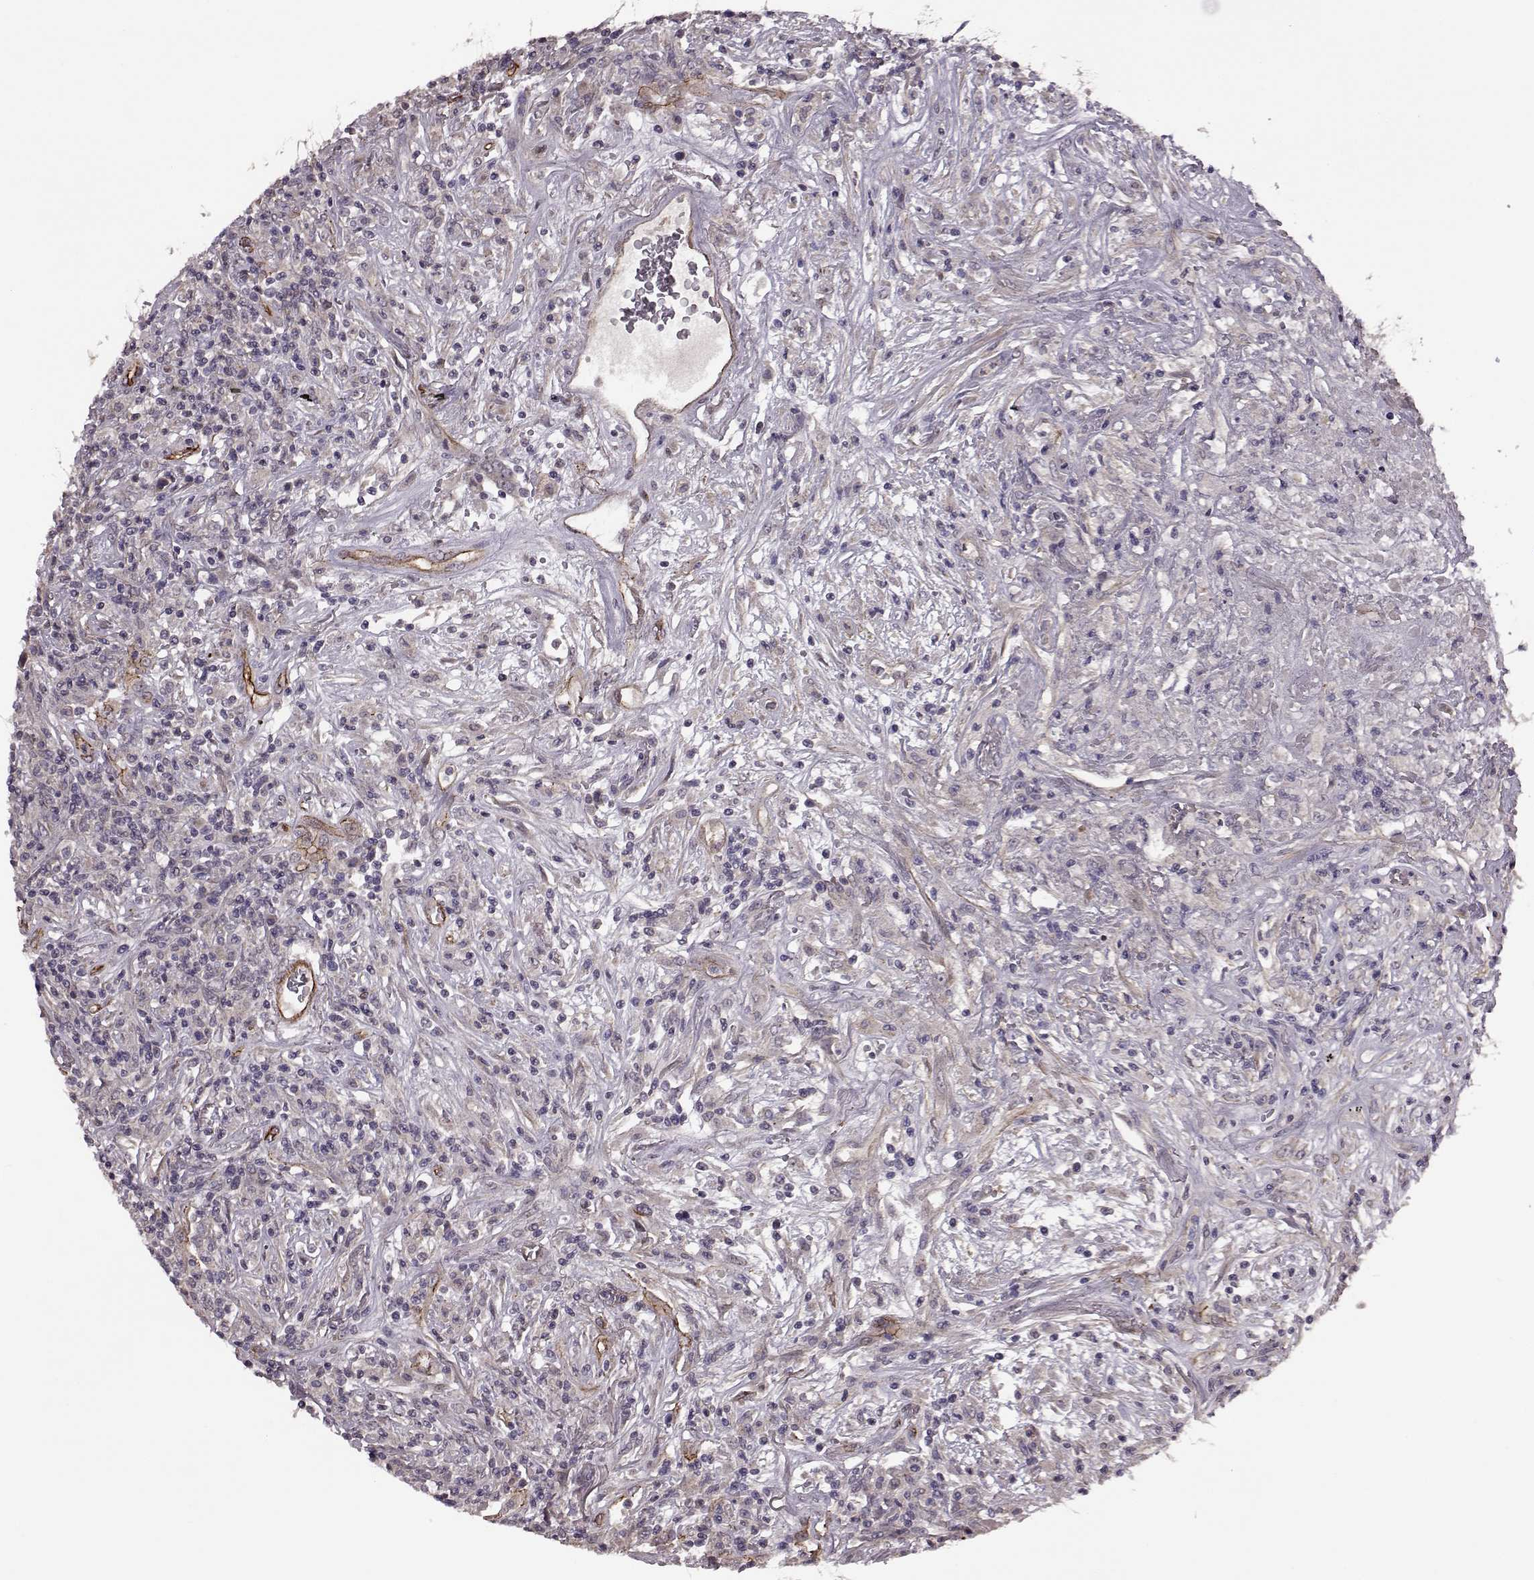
{"staining": {"intensity": "negative", "quantity": "none", "location": "none"}, "tissue": "lymphoma", "cell_type": "Tumor cells", "image_type": "cancer", "snomed": [{"axis": "morphology", "description": "Malignant lymphoma, non-Hodgkin's type, High grade"}, {"axis": "topography", "description": "Lung"}], "caption": "An image of human lymphoma is negative for staining in tumor cells.", "gene": "SYNPO", "patient": {"sex": "male", "age": 79}}